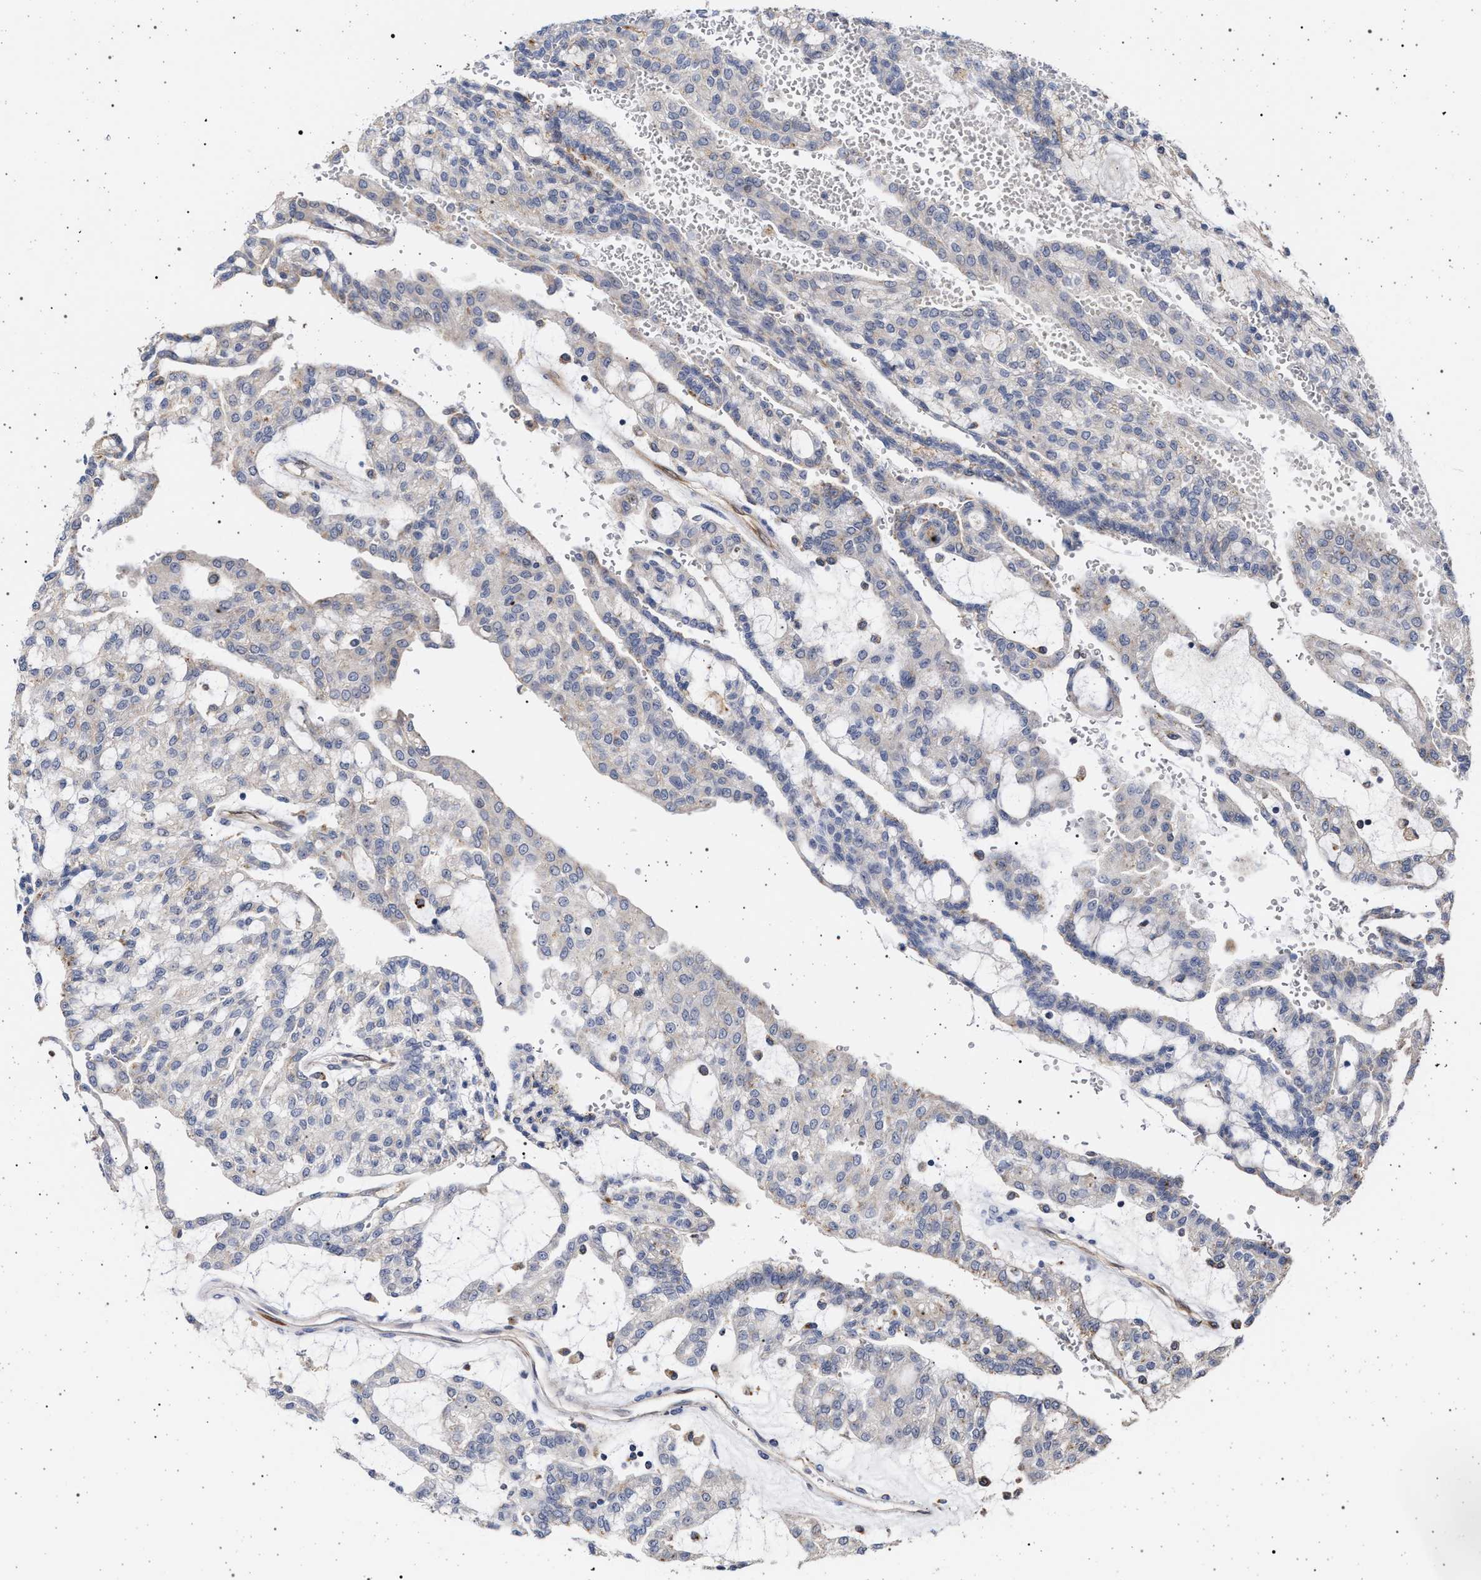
{"staining": {"intensity": "negative", "quantity": "none", "location": "none"}, "tissue": "renal cancer", "cell_type": "Tumor cells", "image_type": "cancer", "snomed": [{"axis": "morphology", "description": "Adenocarcinoma, NOS"}, {"axis": "topography", "description": "Kidney"}], "caption": "Tumor cells are negative for protein expression in human renal cancer (adenocarcinoma). Brightfield microscopy of IHC stained with DAB (brown) and hematoxylin (blue), captured at high magnification.", "gene": "RBM48", "patient": {"sex": "male", "age": 63}}